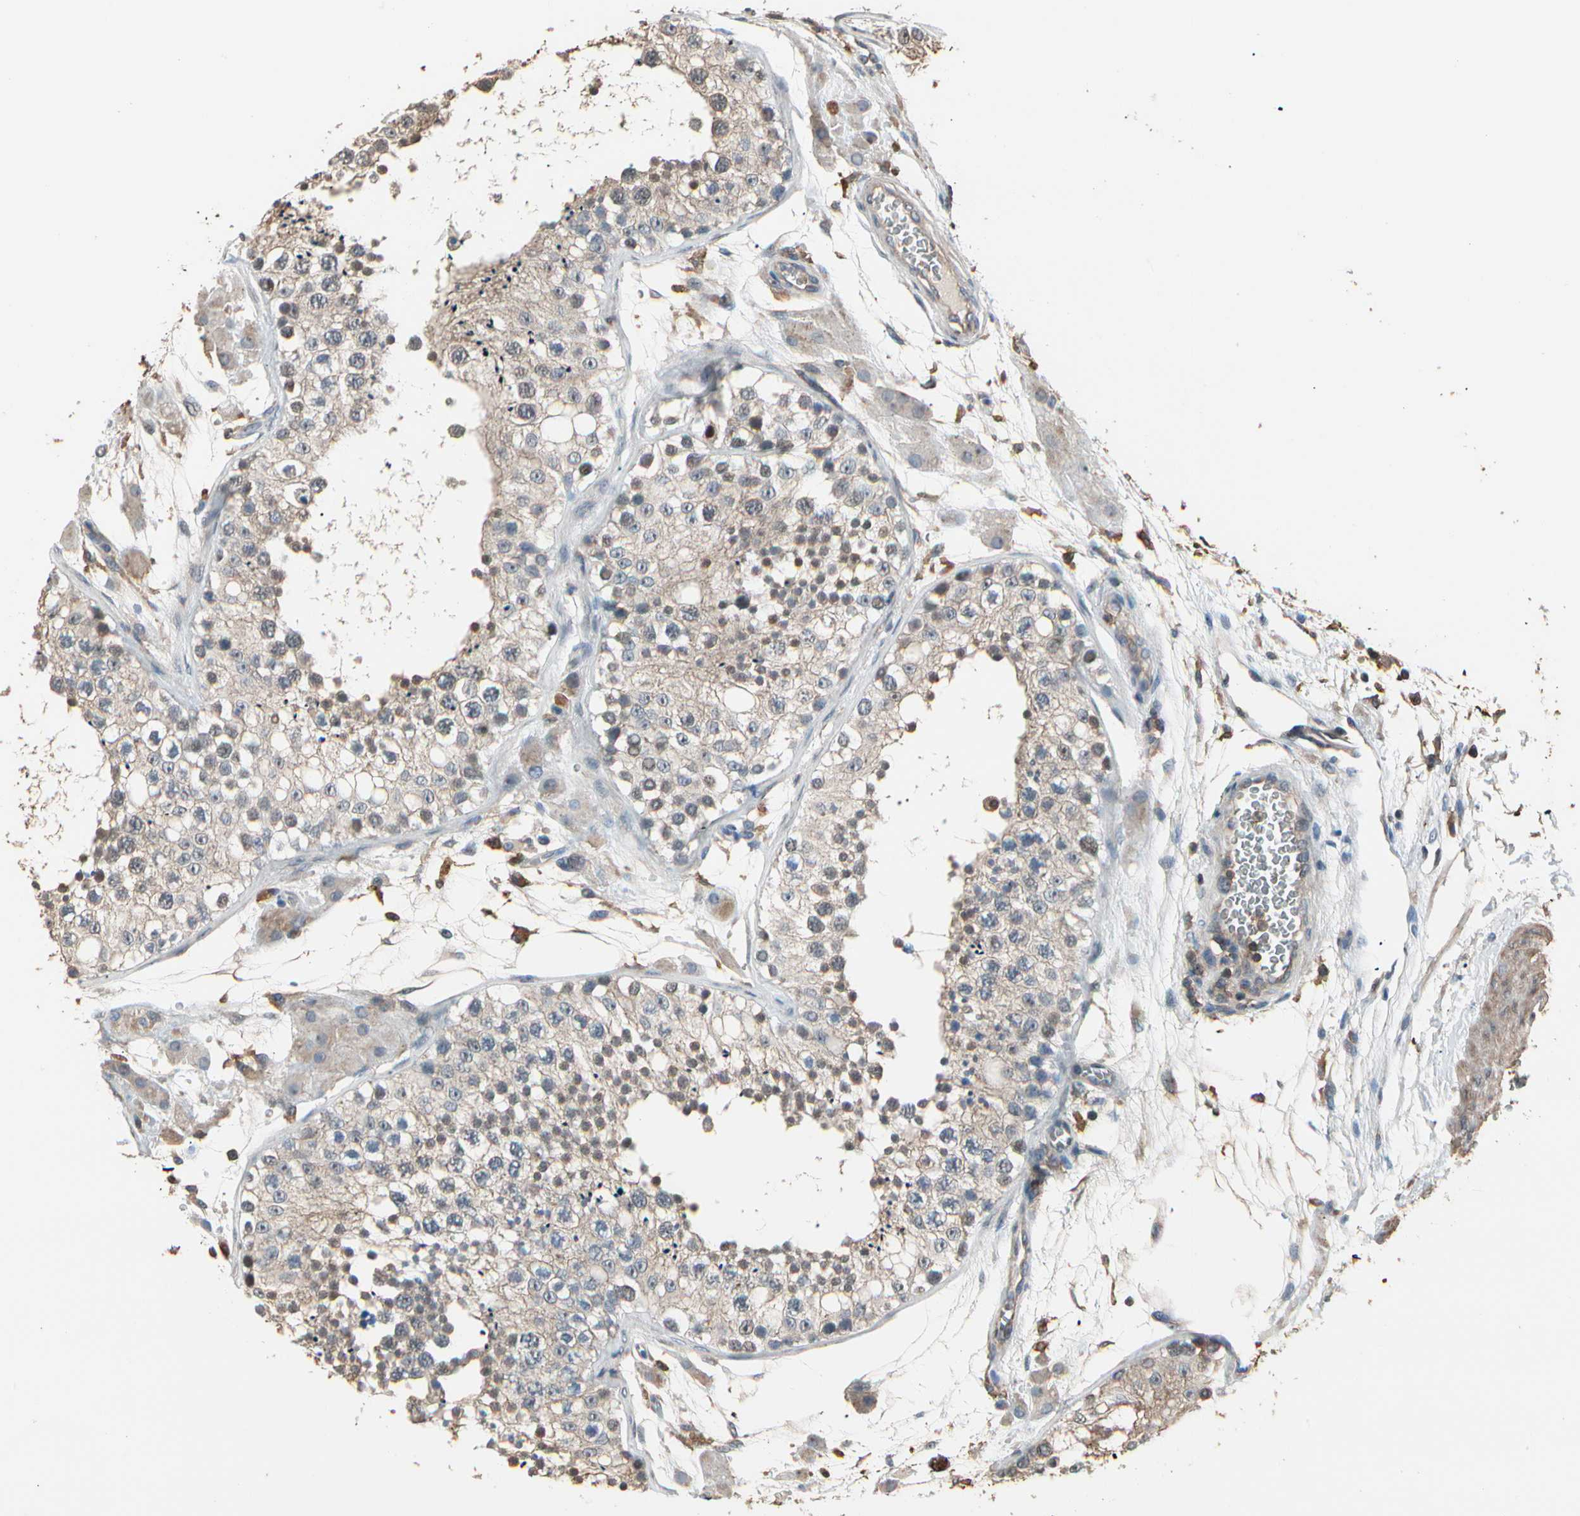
{"staining": {"intensity": "weak", "quantity": "25%-75%", "location": "cytoplasmic/membranous,nuclear"}, "tissue": "testis", "cell_type": "Cells in seminiferous ducts", "image_type": "normal", "snomed": [{"axis": "morphology", "description": "Normal tissue, NOS"}, {"axis": "topography", "description": "Testis"}], "caption": "Unremarkable testis demonstrates weak cytoplasmic/membranous,nuclear expression in approximately 25%-75% of cells in seminiferous ducts.", "gene": "MAPK13", "patient": {"sex": "male", "age": 26}}